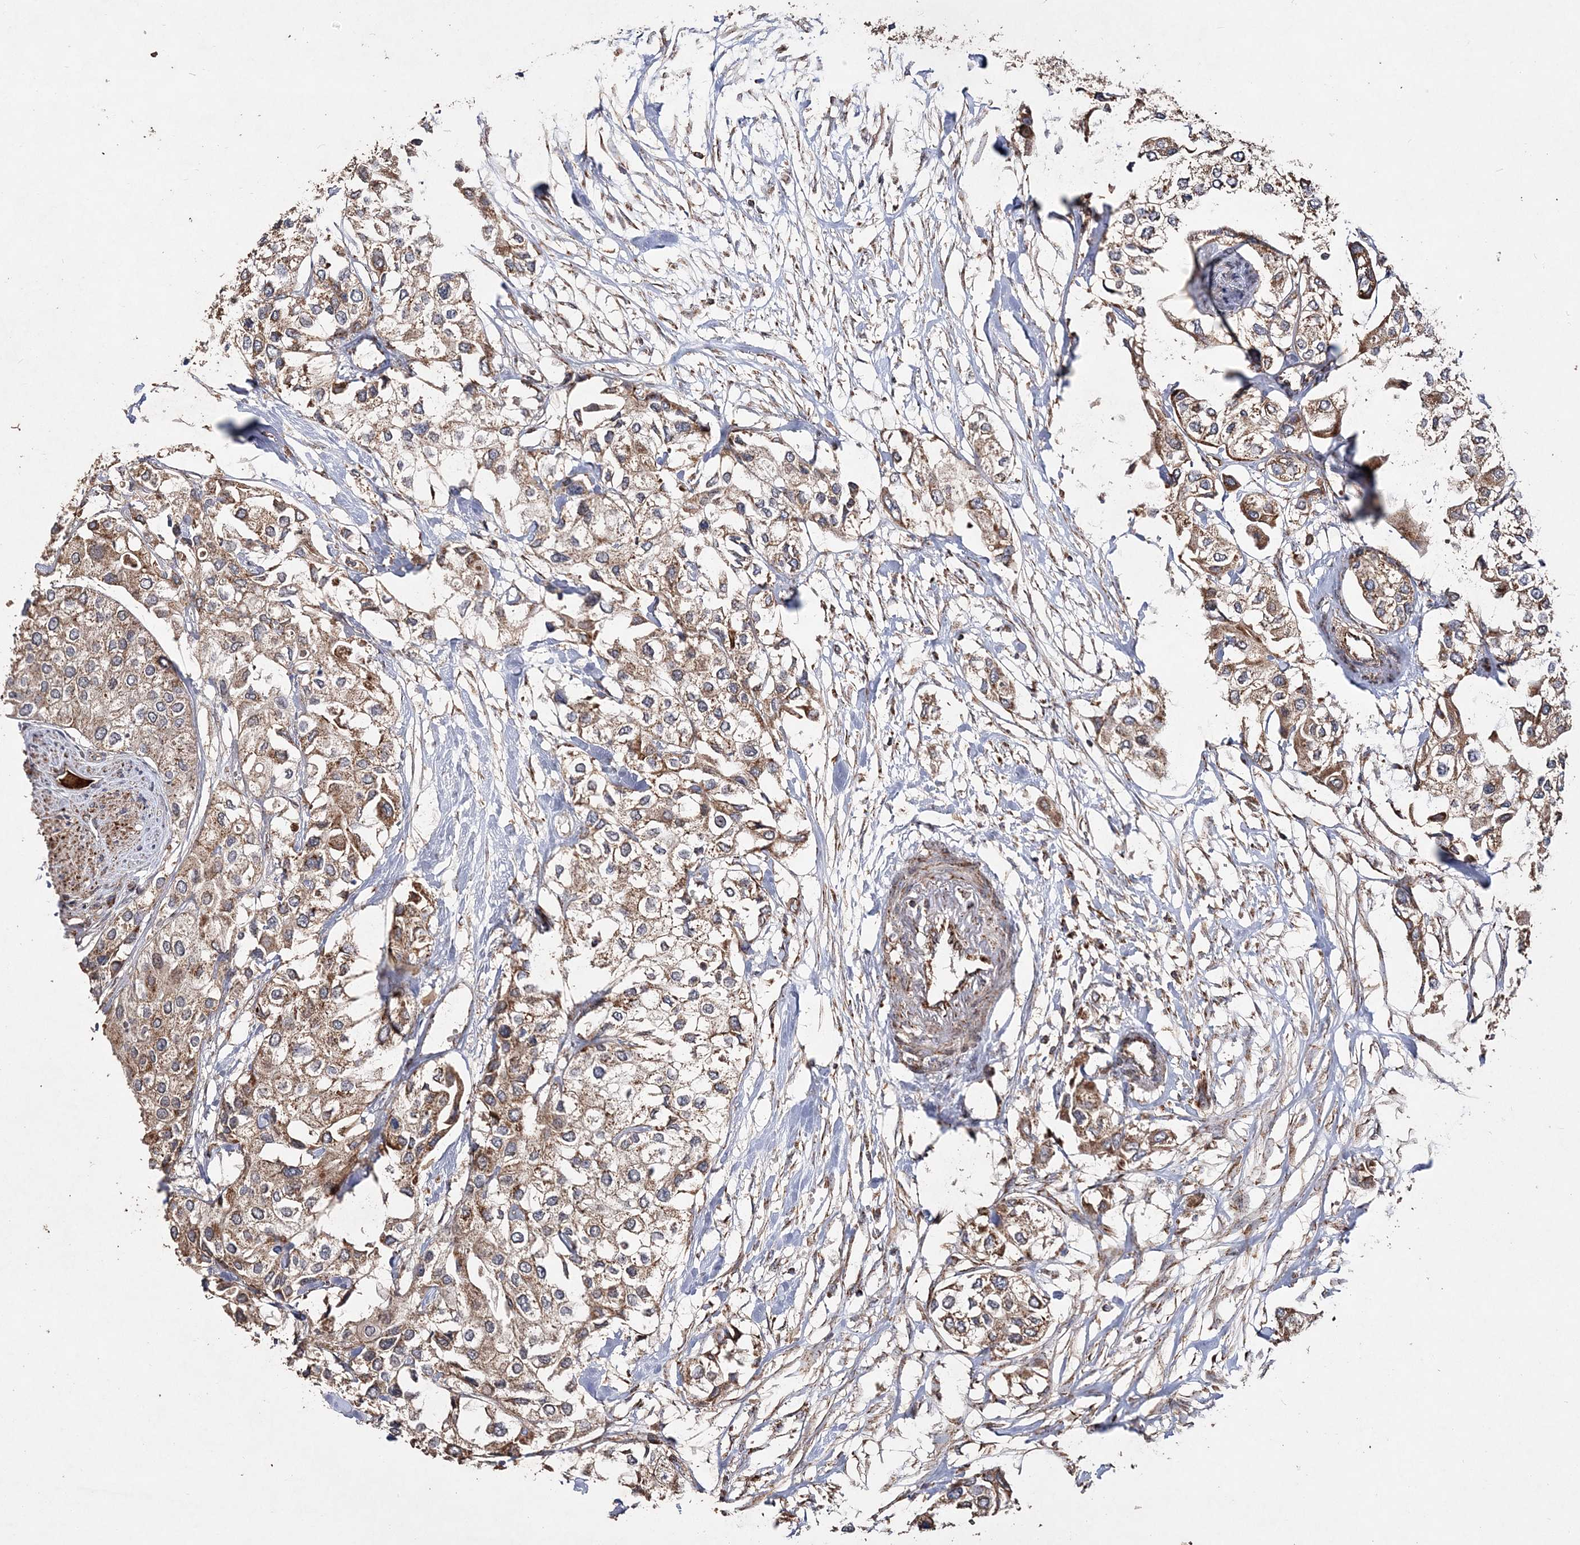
{"staining": {"intensity": "moderate", "quantity": ">75%", "location": "cytoplasmic/membranous"}, "tissue": "urothelial cancer", "cell_type": "Tumor cells", "image_type": "cancer", "snomed": [{"axis": "morphology", "description": "Urothelial carcinoma, High grade"}, {"axis": "topography", "description": "Urinary bladder"}], "caption": "DAB (3,3'-diaminobenzidine) immunohistochemical staining of urothelial cancer displays moderate cytoplasmic/membranous protein expression in about >75% of tumor cells.", "gene": "POC5", "patient": {"sex": "male", "age": 64}}